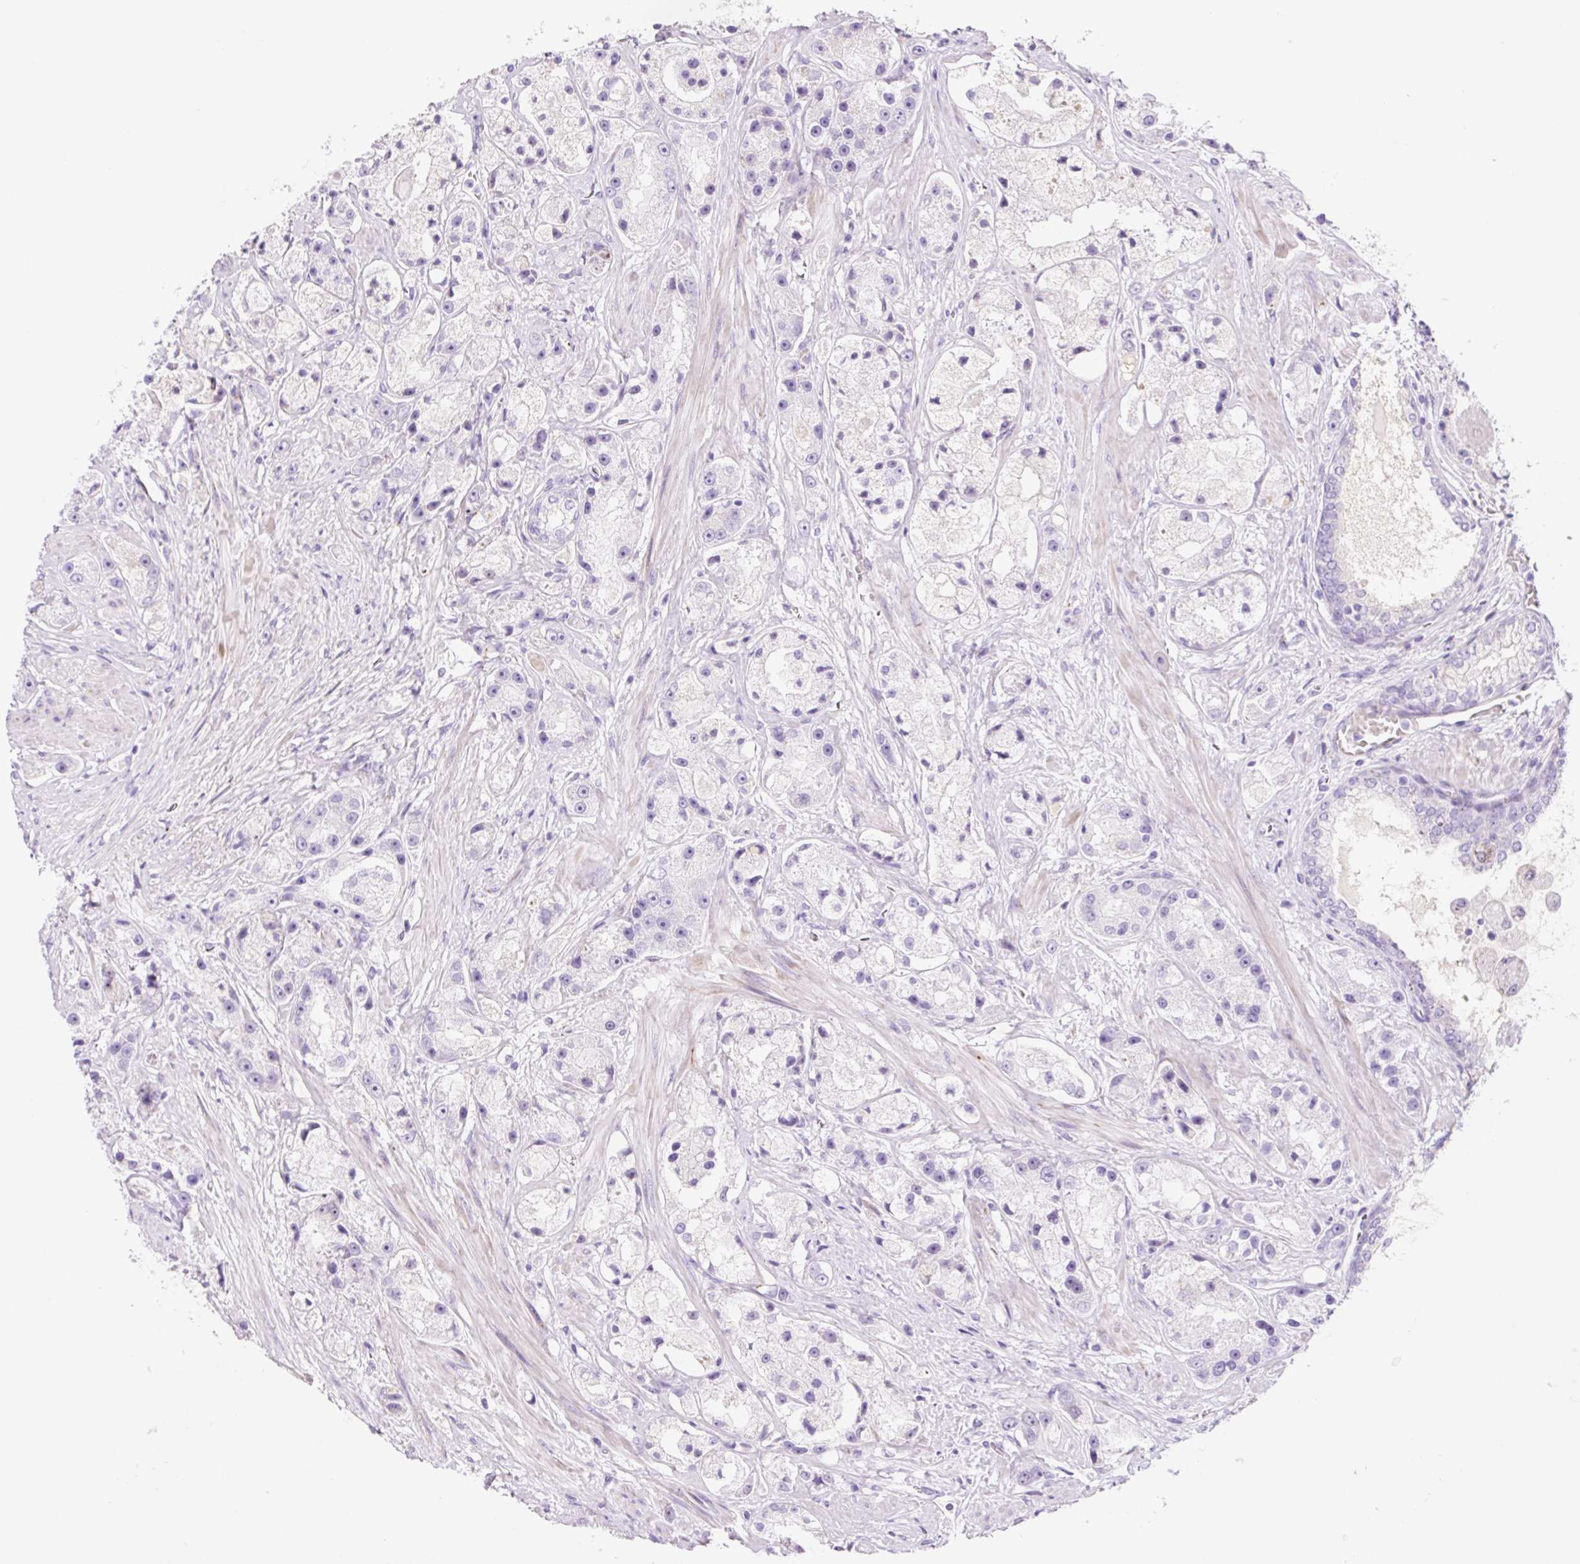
{"staining": {"intensity": "negative", "quantity": "none", "location": "none"}, "tissue": "prostate cancer", "cell_type": "Tumor cells", "image_type": "cancer", "snomed": [{"axis": "morphology", "description": "Adenocarcinoma, High grade"}, {"axis": "topography", "description": "Prostate"}], "caption": "Micrograph shows no significant protein positivity in tumor cells of prostate cancer. (Stains: DAB immunohistochemistry (IHC) with hematoxylin counter stain, Microscopy: brightfield microscopy at high magnification).", "gene": "ZNF121", "patient": {"sex": "male", "age": 67}}